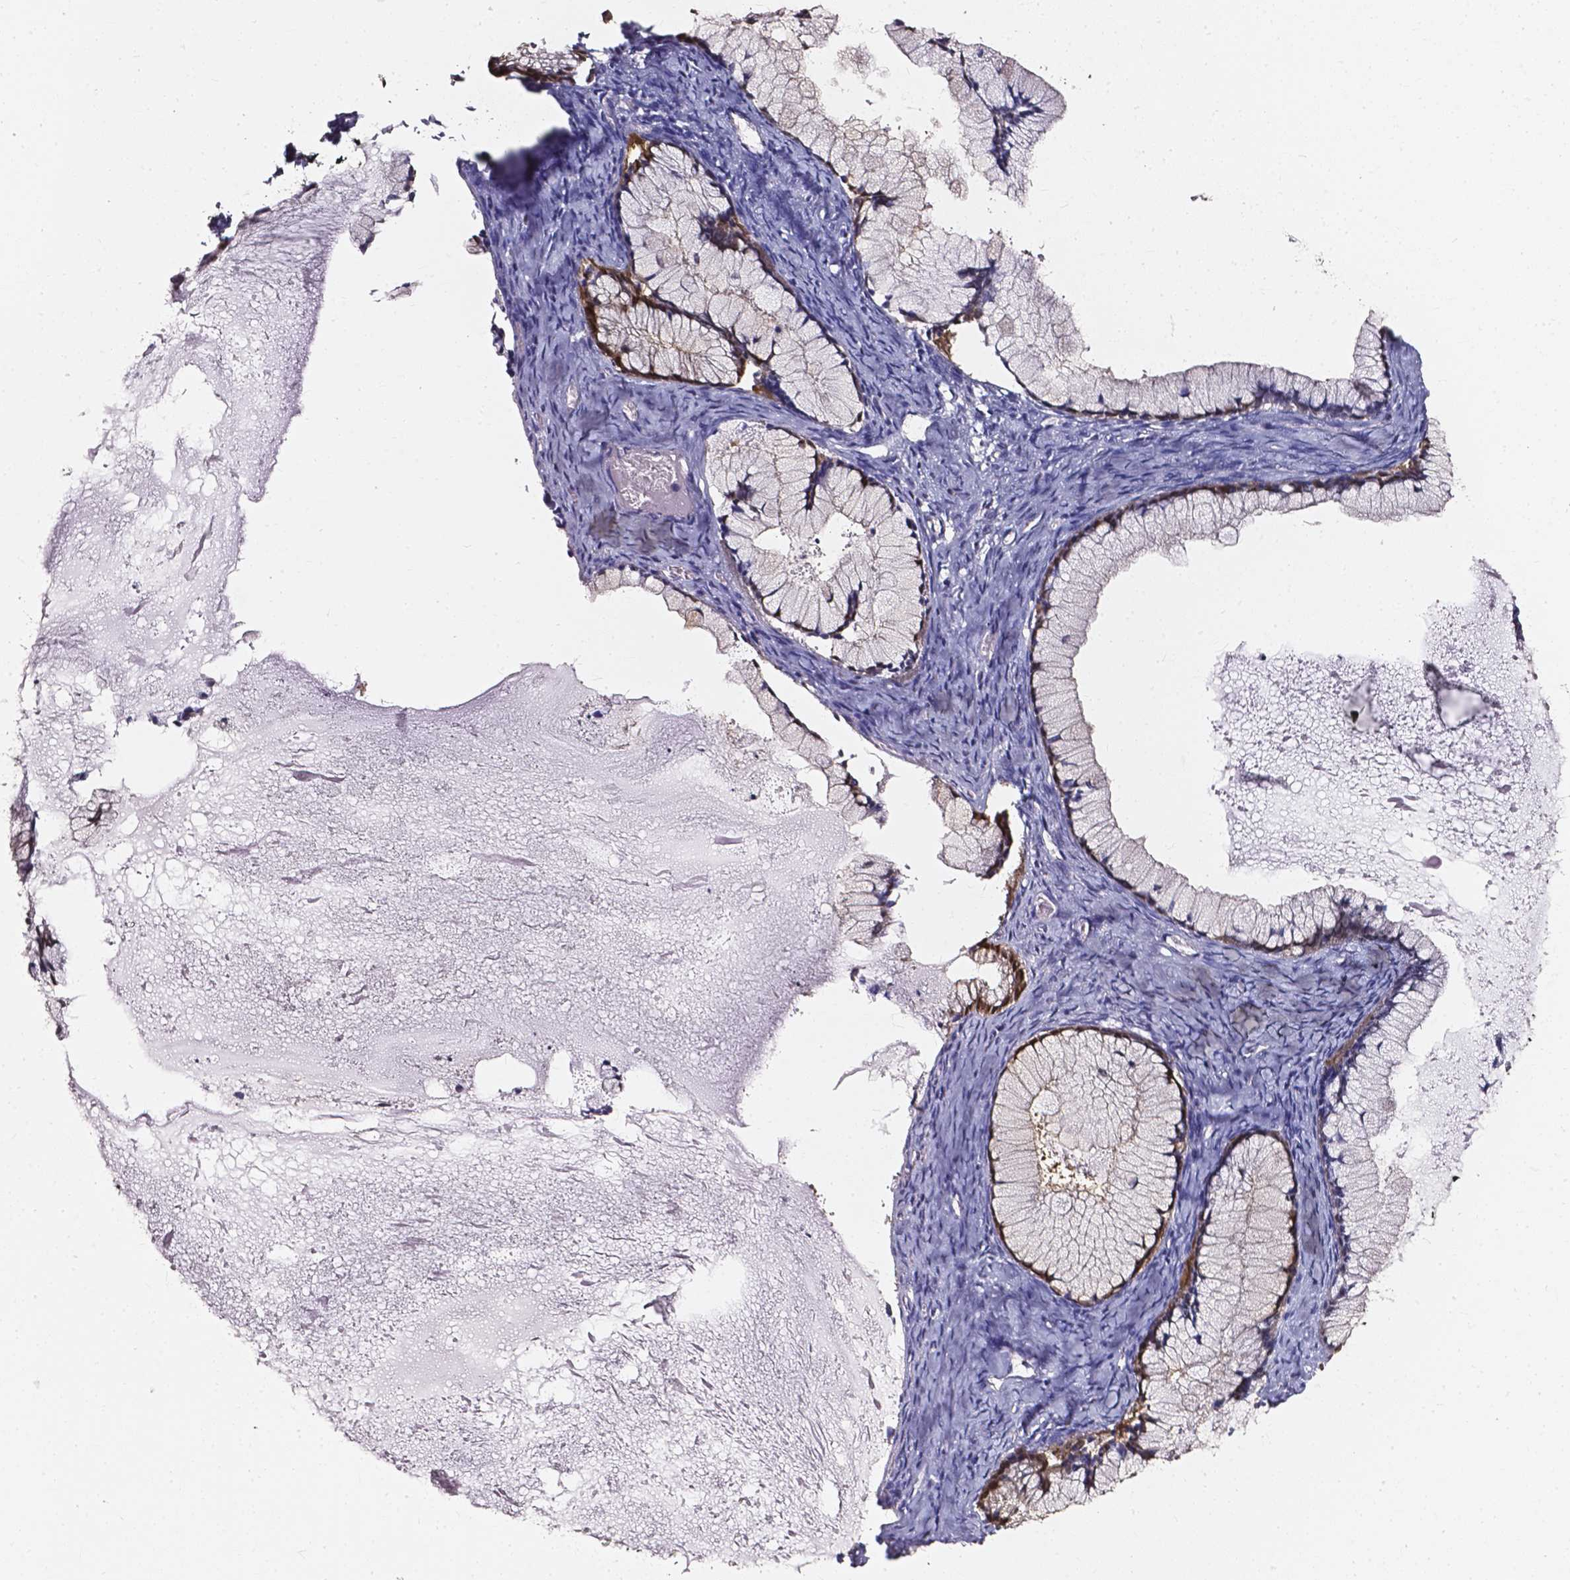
{"staining": {"intensity": "moderate", "quantity": "25%-75%", "location": "cytoplasmic/membranous"}, "tissue": "ovarian cancer", "cell_type": "Tumor cells", "image_type": "cancer", "snomed": [{"axis": "morphology", "description": "Cystadenocarcinoma, mucinous, NOS"}, {"axis": "topography", "description": "Ovary"}], "caption": "Ovarian mucinous cystadenocarcinoma tissue displays moderate cytoplasmic/membranous positivity in about 25%-75% of tumor cells, visualized by immunohistochemistry.", "gene": "AKR1B10", "patient": {"sex": "female", "age": 41}}